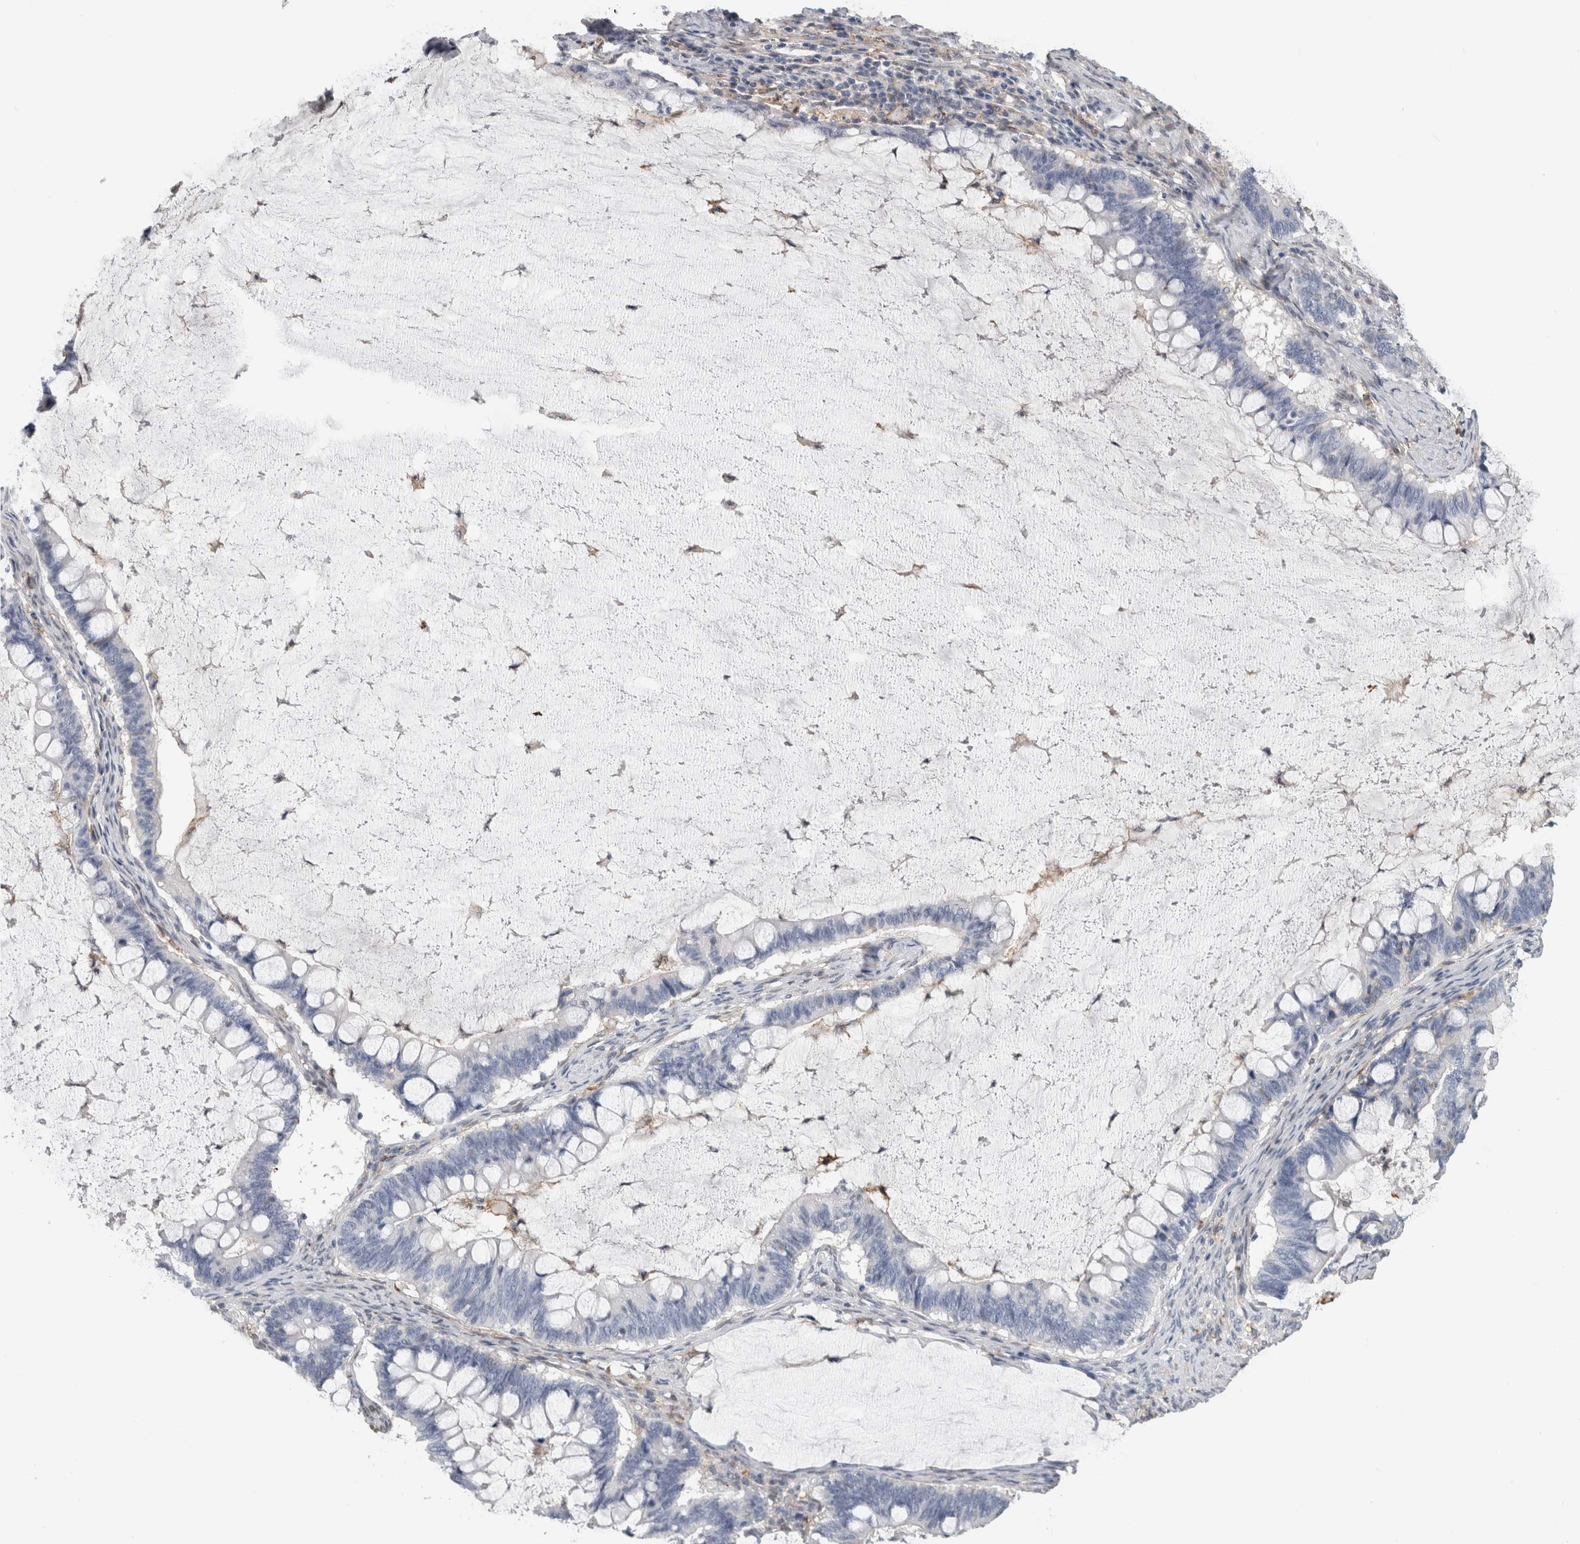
{"staining": {"intensity": "negative", "quantity": "none", "location": "none"}, "tissue": "ovarian cancer", "cell_type": "Tumor cells", "image_type": "cancer", "snomed": [{"axis": "morphology", "description": "Cystadenocarcinoma, mucinous, NOS"}, {"axis": "topography", "description": "Ovary"}], "caption": "Tumor cells are negative for brown protein staining in ovarian cancer. The staining is performed using DAB brown chromogen with nuclei counter-stained in using hematoxylin.", "gene": "DNAJC24", "patient": {"sex": "female", "age": 61}}